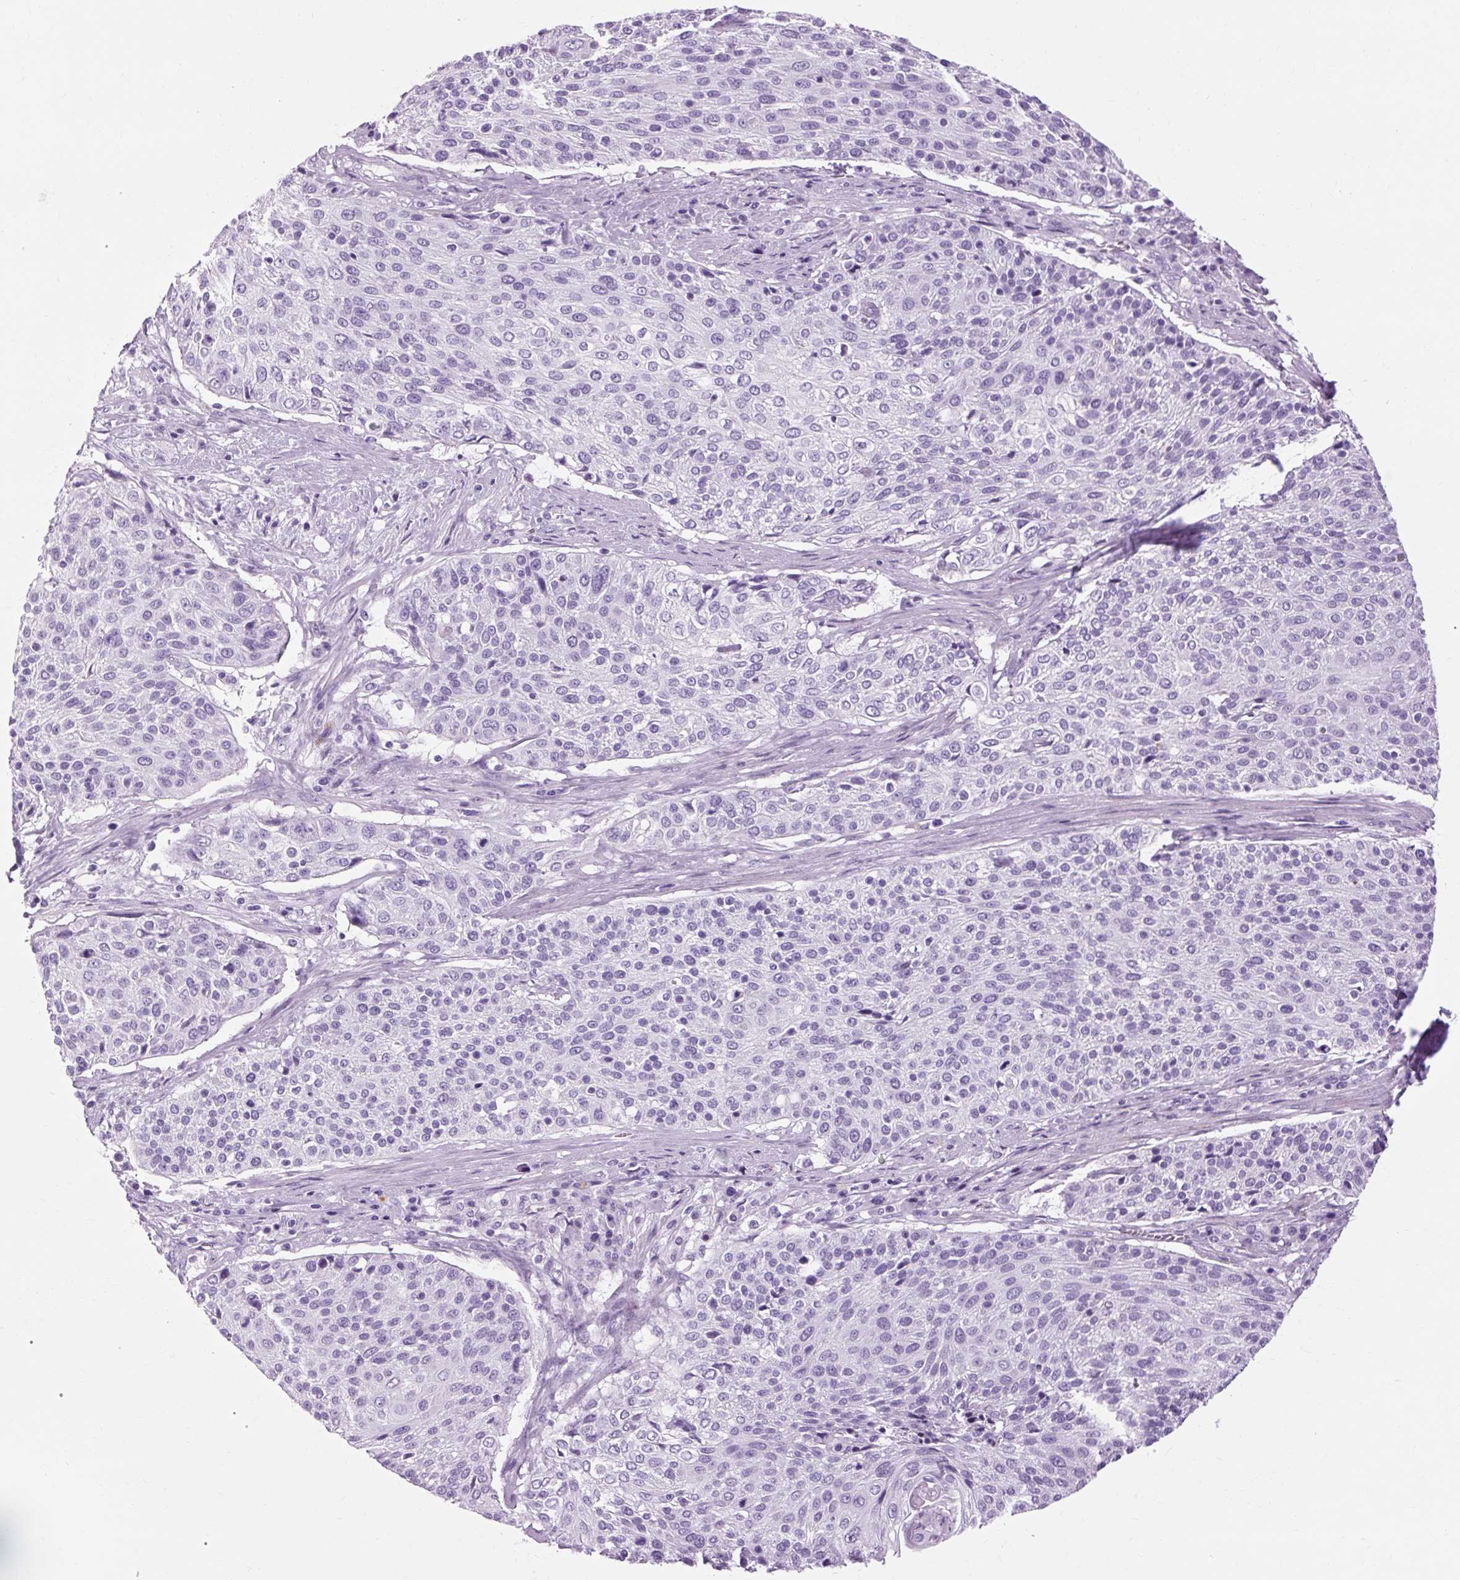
{"staining": {"intensity": "negative", "quantity": "none", "location": "none"}, "tissue": "cervical cancer", "cell_type": "Tumor cells", "image_type": "cancer", "snomed": [{"axis": "morphology", "description": "Squamous cell carcinoma, NOS"}, {"axis": "topography", "description": "Cervix"}], "caption": "This photomicrograph is of cervical squamous cell carcinoma stained with IHC to label a protein in brown with the nuclei are counter-stained blue. There is no staining in tumor cells.", "gene": "OOEP", "patient": {"sex": "female", "age": 31}}